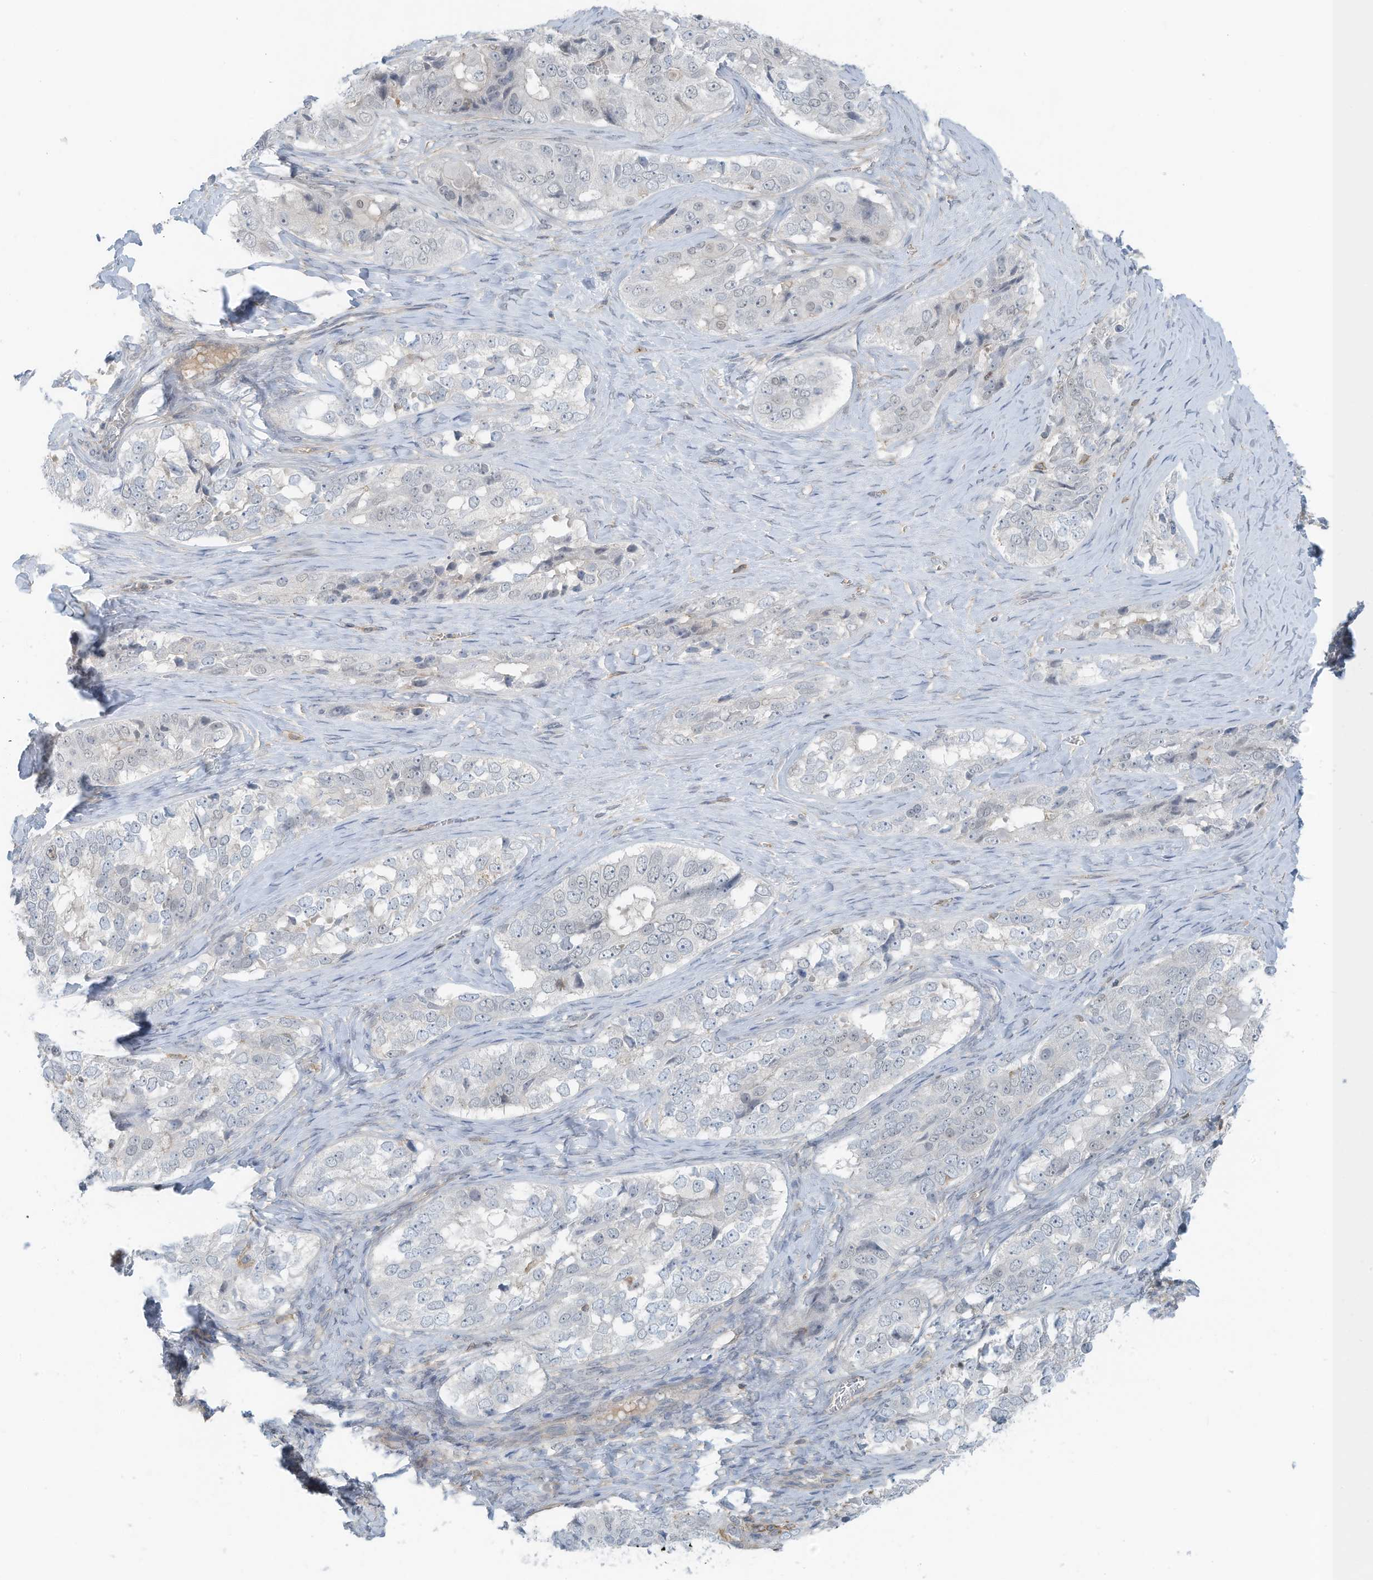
{"staining": {"intensity": "negative", "quantity": "none", "location": "none"}, "tissue": "ovarian cancer", "cell_type": "Tumor cells", "image_type": "cancer", "snomed": [{"axis": "morphology", "description": "Carcinoma, endometroid"}, {"axis": "topography", "description": "Ovary"}], "caption": "Tumor cells are negative for protein expression in human ovarian cancer (endometroid carcinoma).", "gene": "ZNF846", "patient": {"sex": "female", "age": 51}}